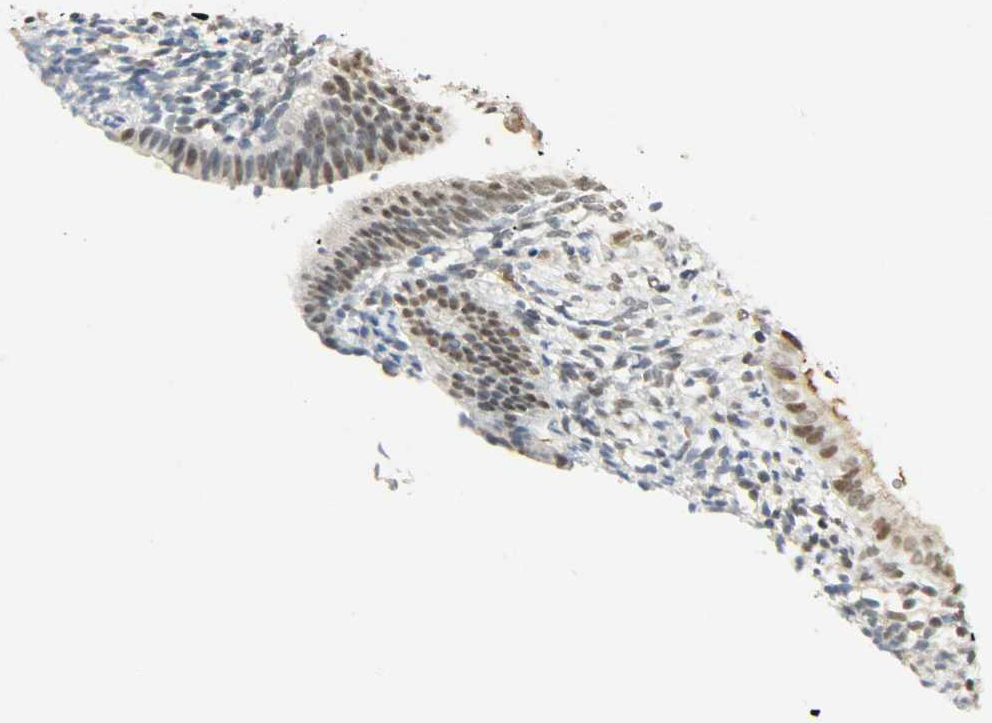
{"staining": {"intensity": "weak", "quantity": "25%-75%", "location": "nuclear"}, "tissue": "endometrium", "cell_type": "Cells in endometrial stroma", "image_type": "normal", "snomed": [{"axis": "morphology", "description": "Normal tissue, NOS"}, {"axis": "topography", "description": "Endometrium"}], "caption": "Endometrium was stained to show a protein in brown. There is low levels of weak nuclear positivity in approximately 25%-75% of cells in endometrial stroma. (DAB (3,3'-diaminobenzidine) IHC, brown staining for protein, blue staining for nuclei).", "gene": "NGFR", "patient": {"sex": "female", "age": 57}}